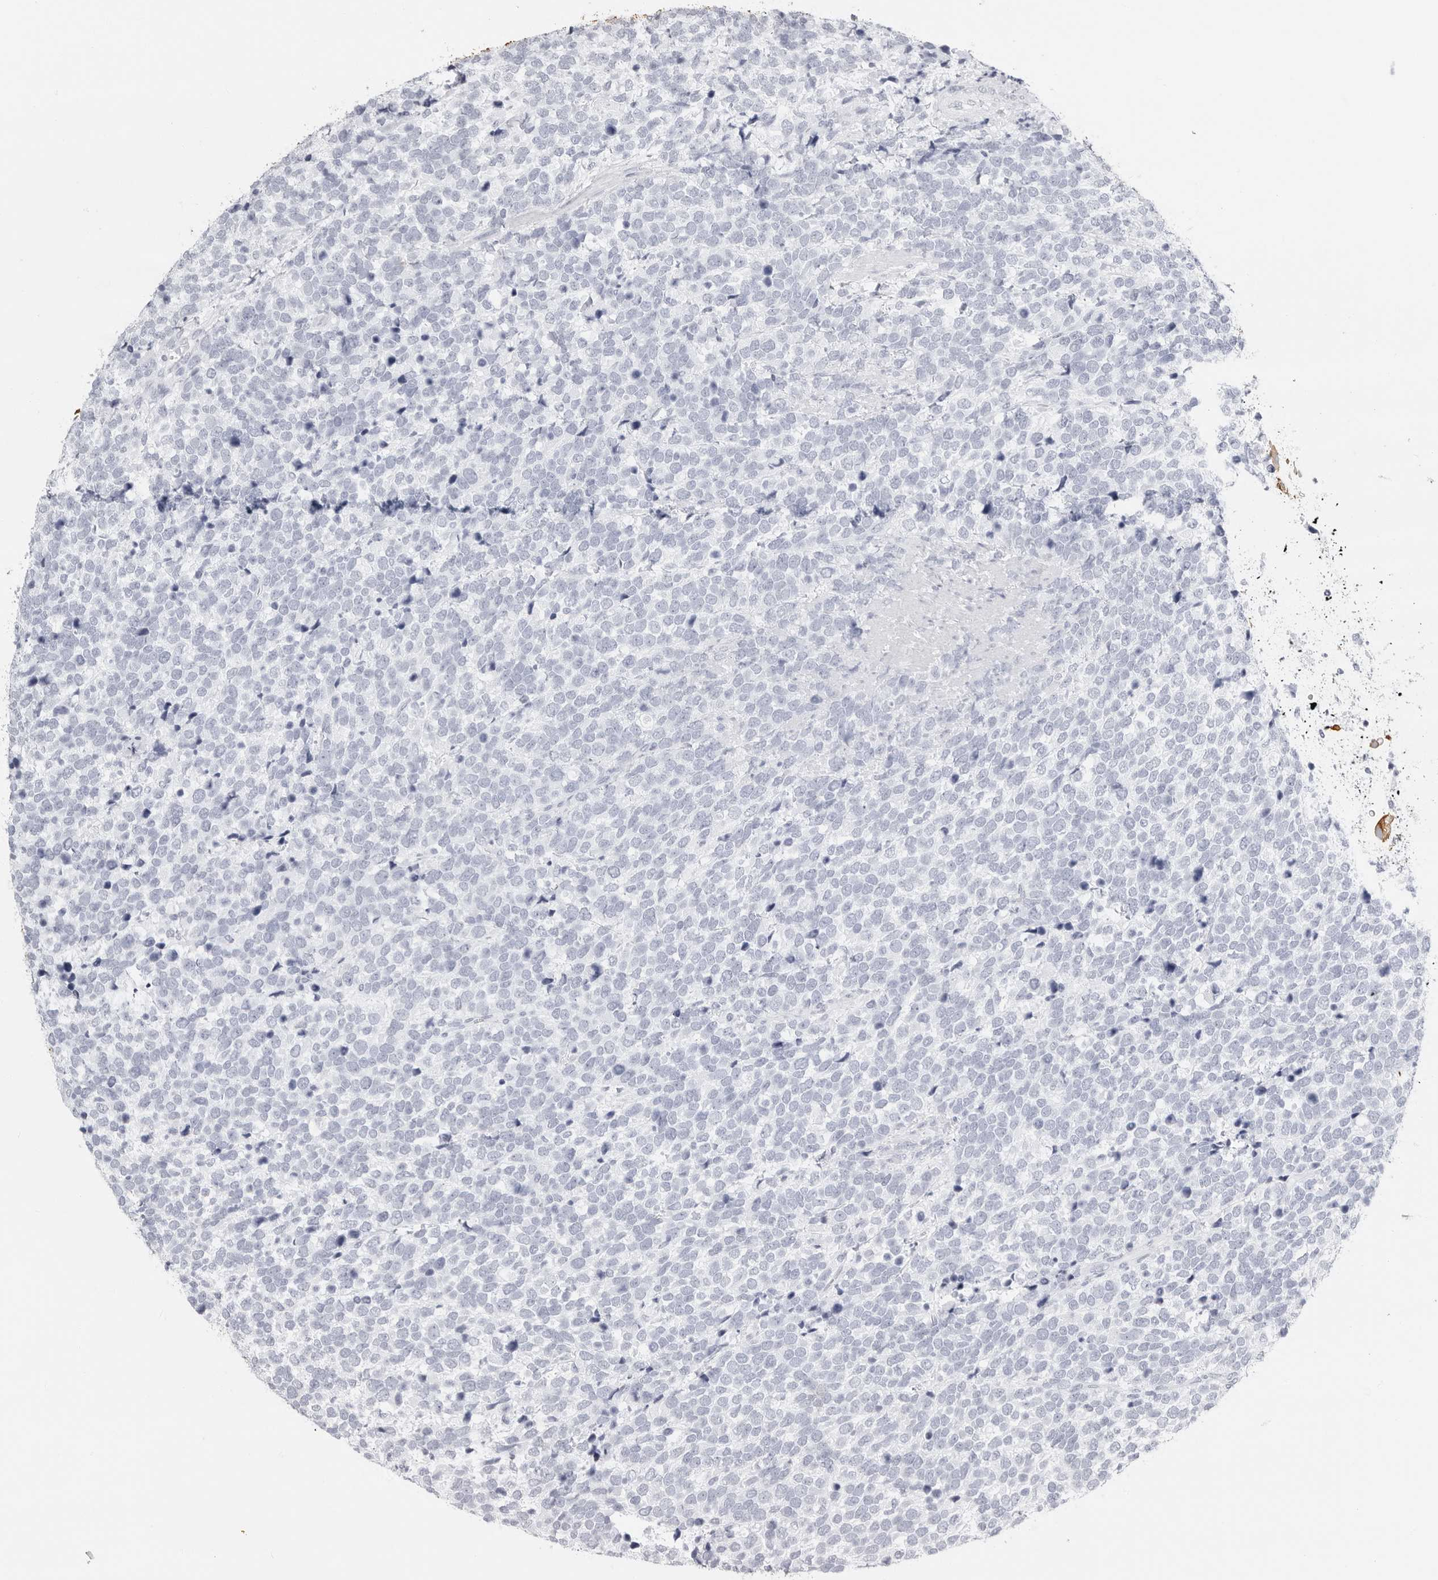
{"staining": {"intensity": "negative", "quantity": "none", "location": "none"}, "tissue": "urothelial cancer", "cell_type": "Tumor cells", "image_type": "cancer", "snomed": [{"axis": "morphology", "description": "Urothelial carcinoma, High grade"}, {"axis": "topography", "description": "Urinary bladder"}], "caption": "There is no significant positivity in tumor cells of urothelial cancer.", "gene": "SERPINF2", "patient": {"sex": "female", "age": 82}}